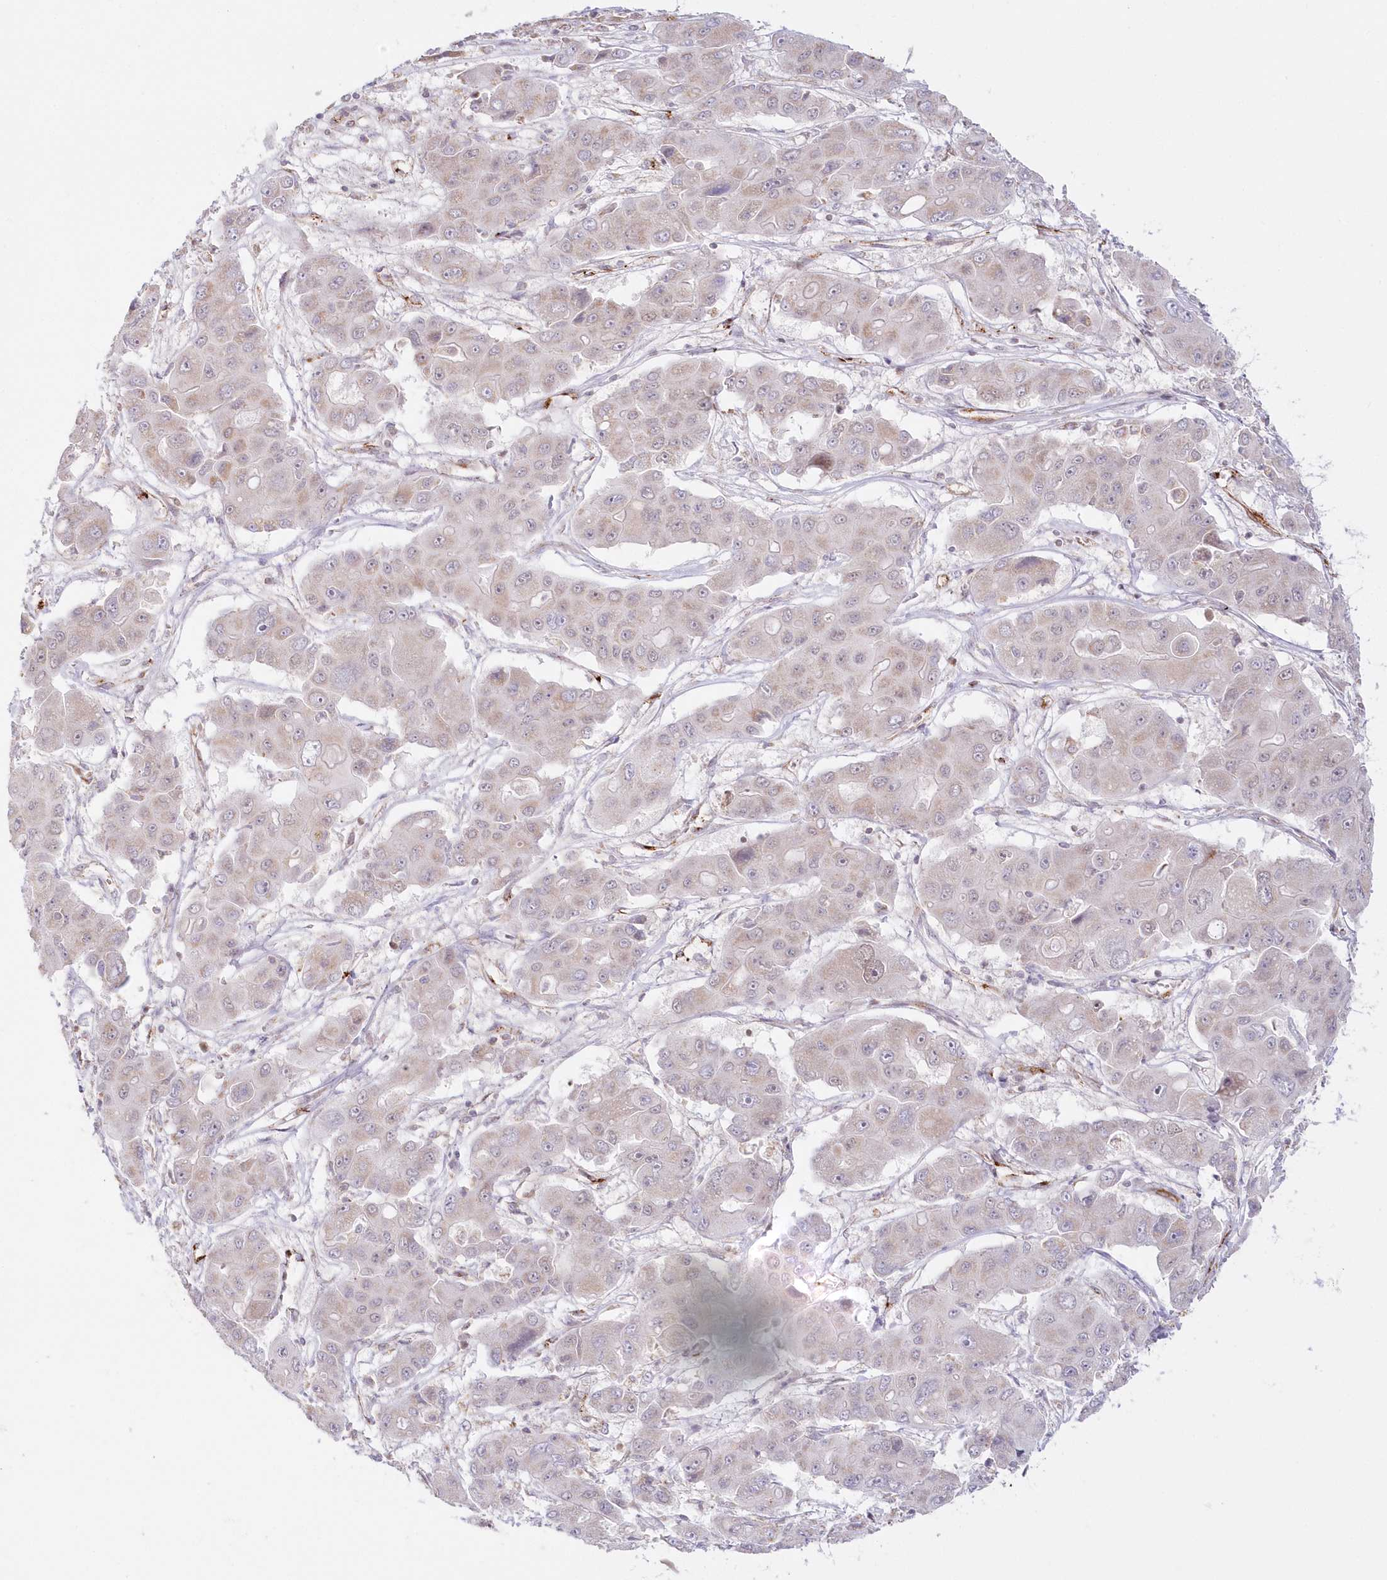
{"staining": {"intensity": "negative", "quantity": "none", "location": "none"}, "tissue": "liver cancer", "cell_type": "Tumor cells", "image_type": "cancer", "snomed": [{"axis": "morphology", "description": "Cholangiocarcinoma"}, {"axis": "topography", "description": "Liver"}], "caption": "Tumor cells are negative for protein expression in human cholangiocarcinoma (liver). (DAB IHC with hematoxylin counter stain).", "gene": "AFAP1L2", "patient": {"sex": "male", "age": 67}}